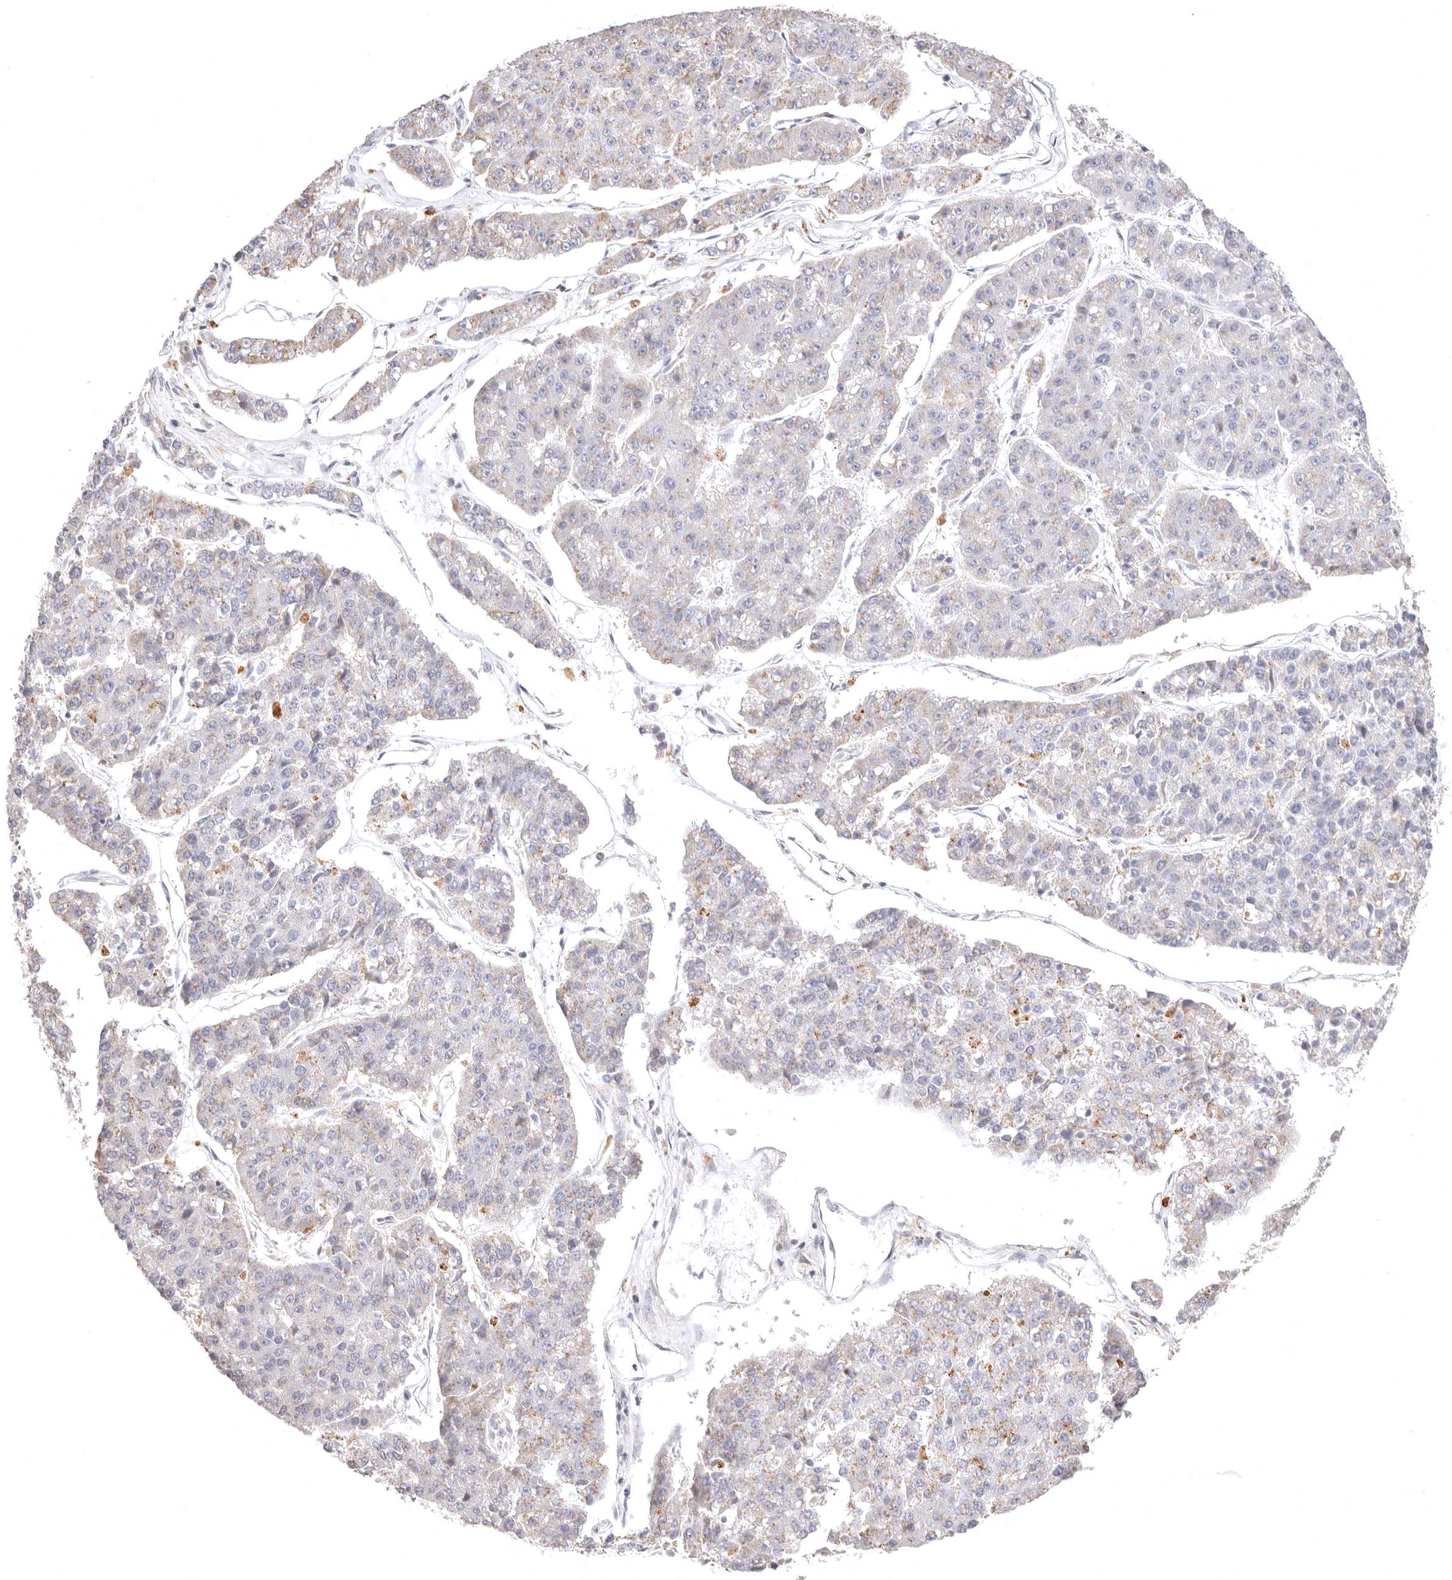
{"staining": {"intensity": "negative", "quantity": "none", "location": "none"}, "tissue": "pancreatic cancer", "cell_type": "Tumor cells", "image_type": "cancer", "snomed": [{"axis": "morphology", "description": "Adenocarcinoma, NOS"}, {"axis": "topography", "description": "Pancreas"}], "caption": "This micrograph is of pancreatic cancer stained with immunohistochemistry (IHC) to label a protein in brown with the nuclei are counter-stained blue. There is no expression in tumor cells.", "gene": "KCMF1", "patient": {"sex": "male", "age": 50}}